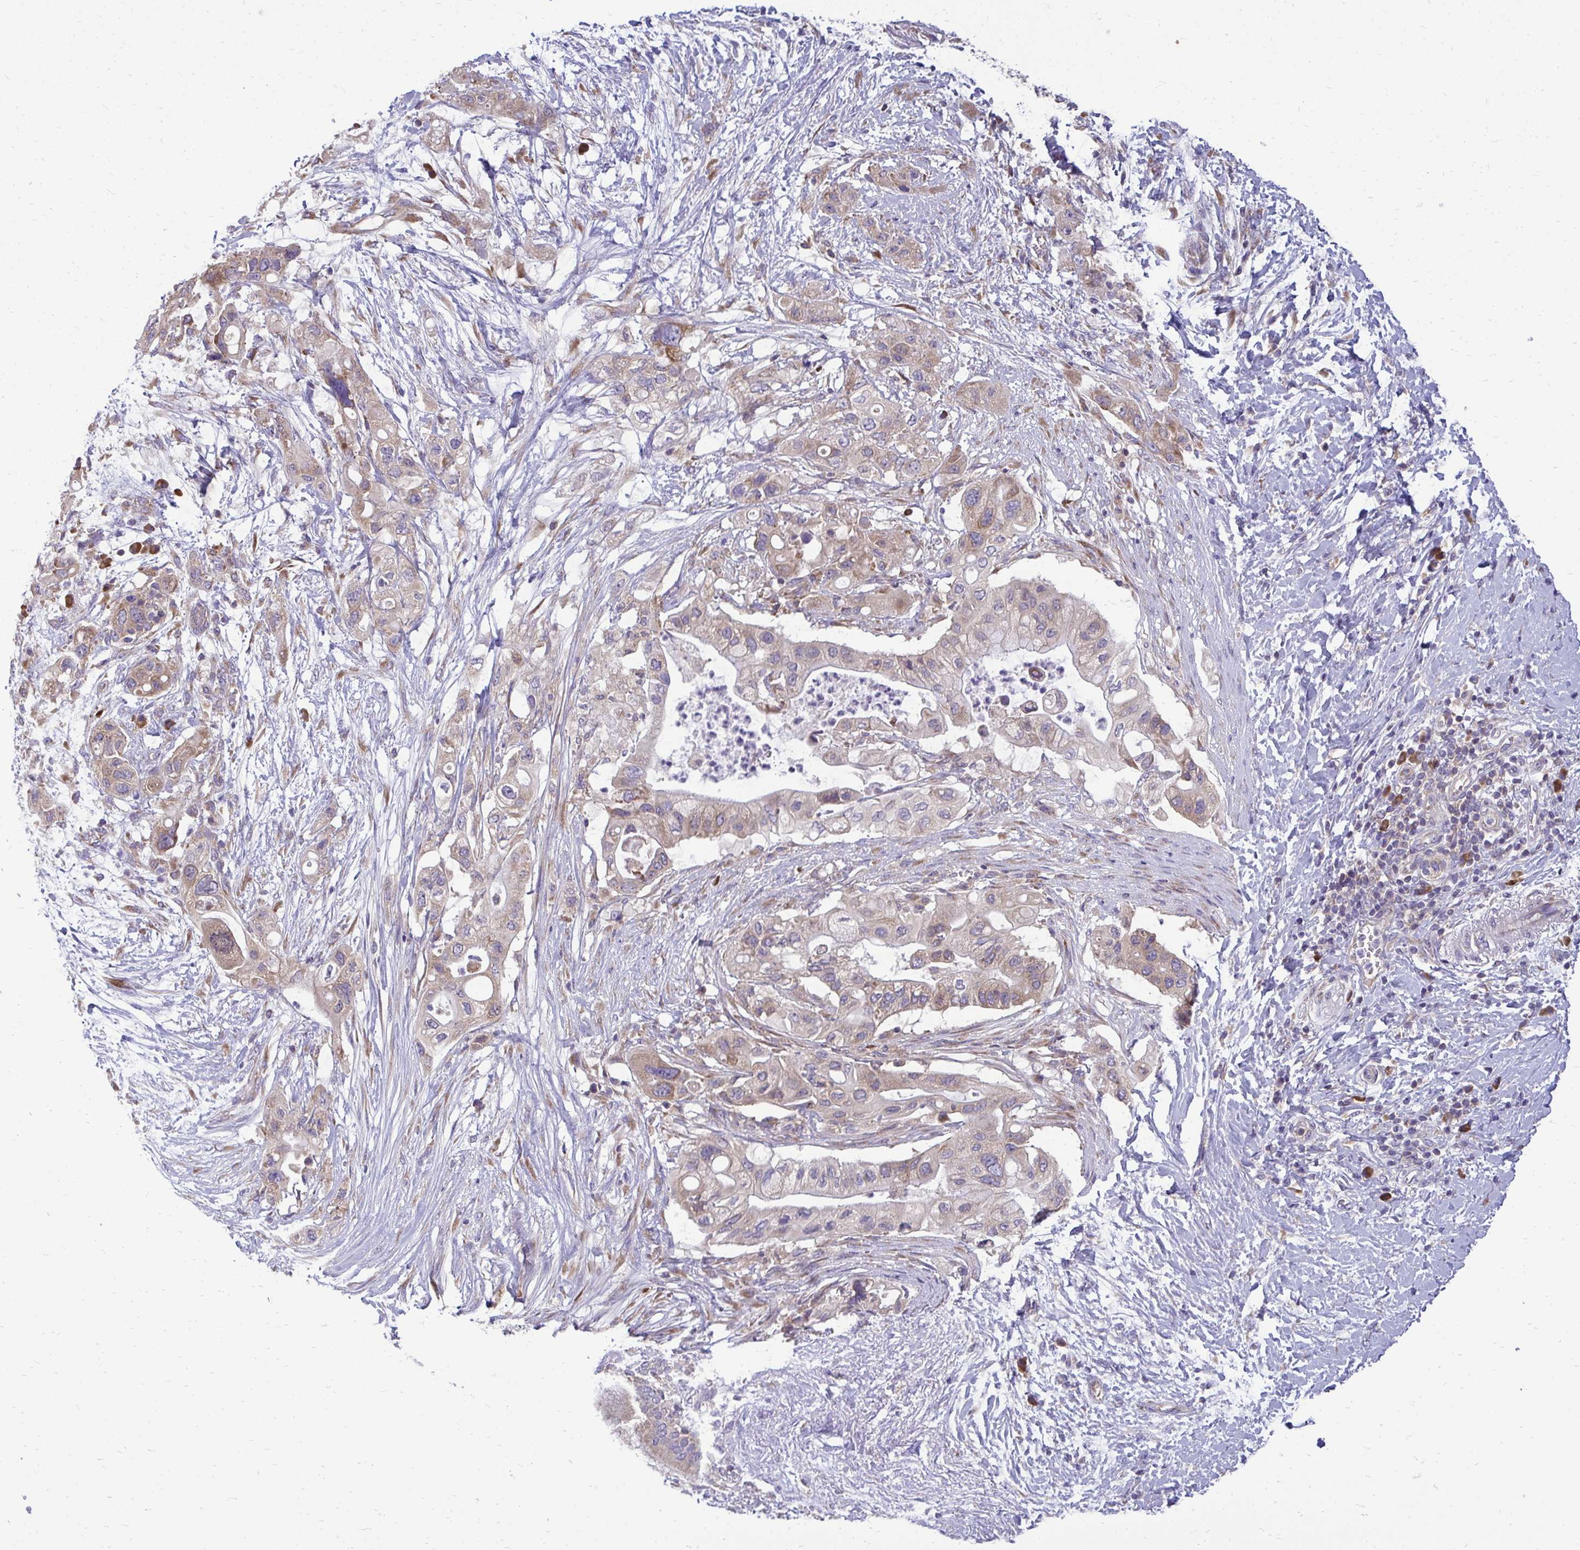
{"staining": {"intensity": "moderate", "quantity": "25%-75%", "location": "cytoplasmic/membranous"}, "tissue": "pancreatic cancer", "cell_type": "Tumor cells", "image_type": "cancer", "snomed": [{"axis": "morphology", "description": "Adenocarcinoma, NOS"}, {"axis": "topography", "description": "Pancreas"}], "caption": "Protein expression analysis of pancreatic cancer exhibits moderate cytoplasmic/membranous staining in approximately 25%-75% of tumor cells.", "gene": "RPLP2", "patient": {"sex": "female", "age": 72}}